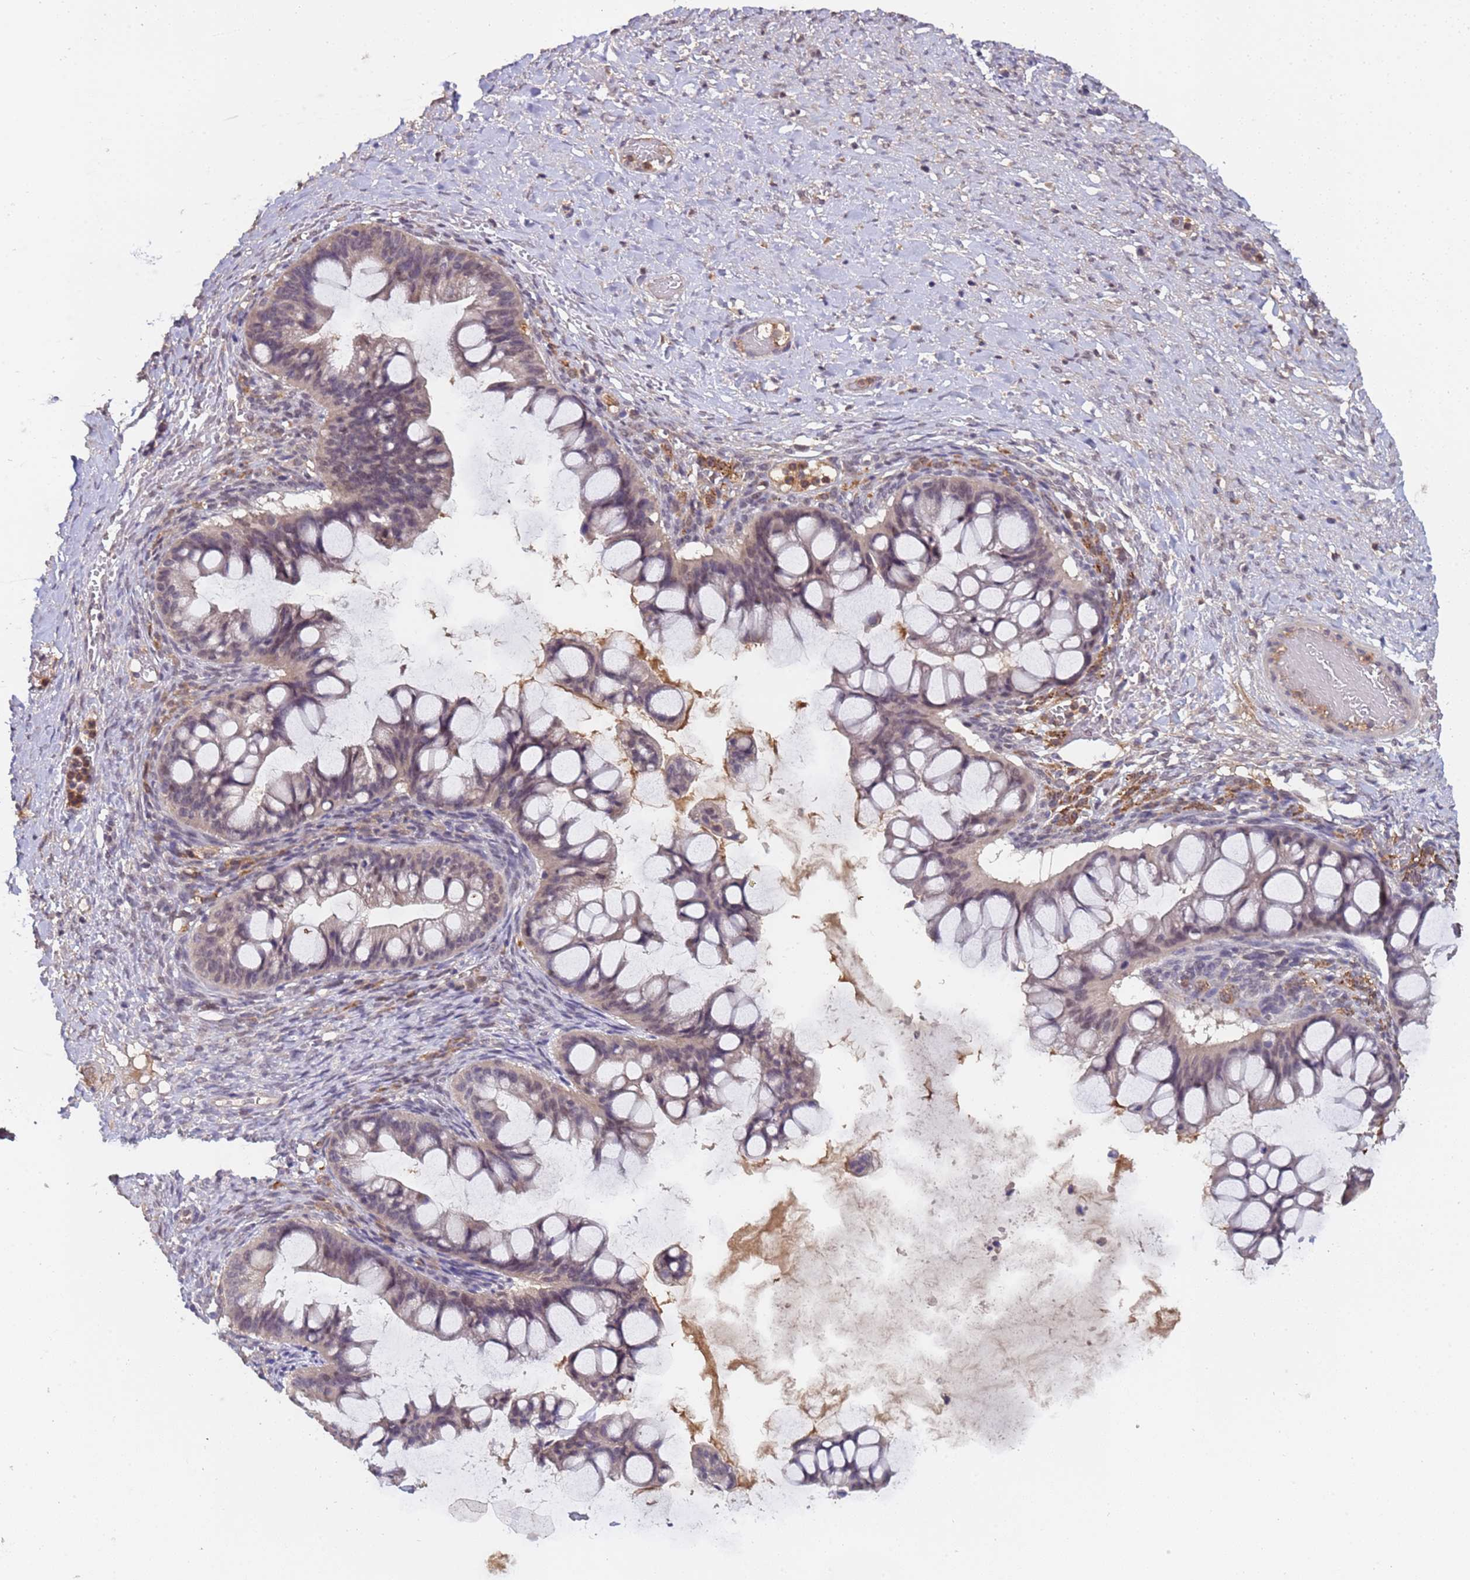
{"staining": {"intensity": "weak", "quantity": ">75%", "location": "nuclear"}, "tissue": "ovarian cancer", "cell_type": "Tumor cells", "image_type": "cancer", "snomed": [{"axis": "morphology", "description": "Cystadenocarcinoma, mucinous, NOS"}, {"axis": "topography", "description": "Ovary"}], "caption": "Brown immunohistochemical staining in mucinous cystadenocarcinoma (ovarian) demonstrates weak nuclear staining in about >75% of tumor cells.", "gene": "ZNF248", "patient": {"sex": "female", "age": 73}}